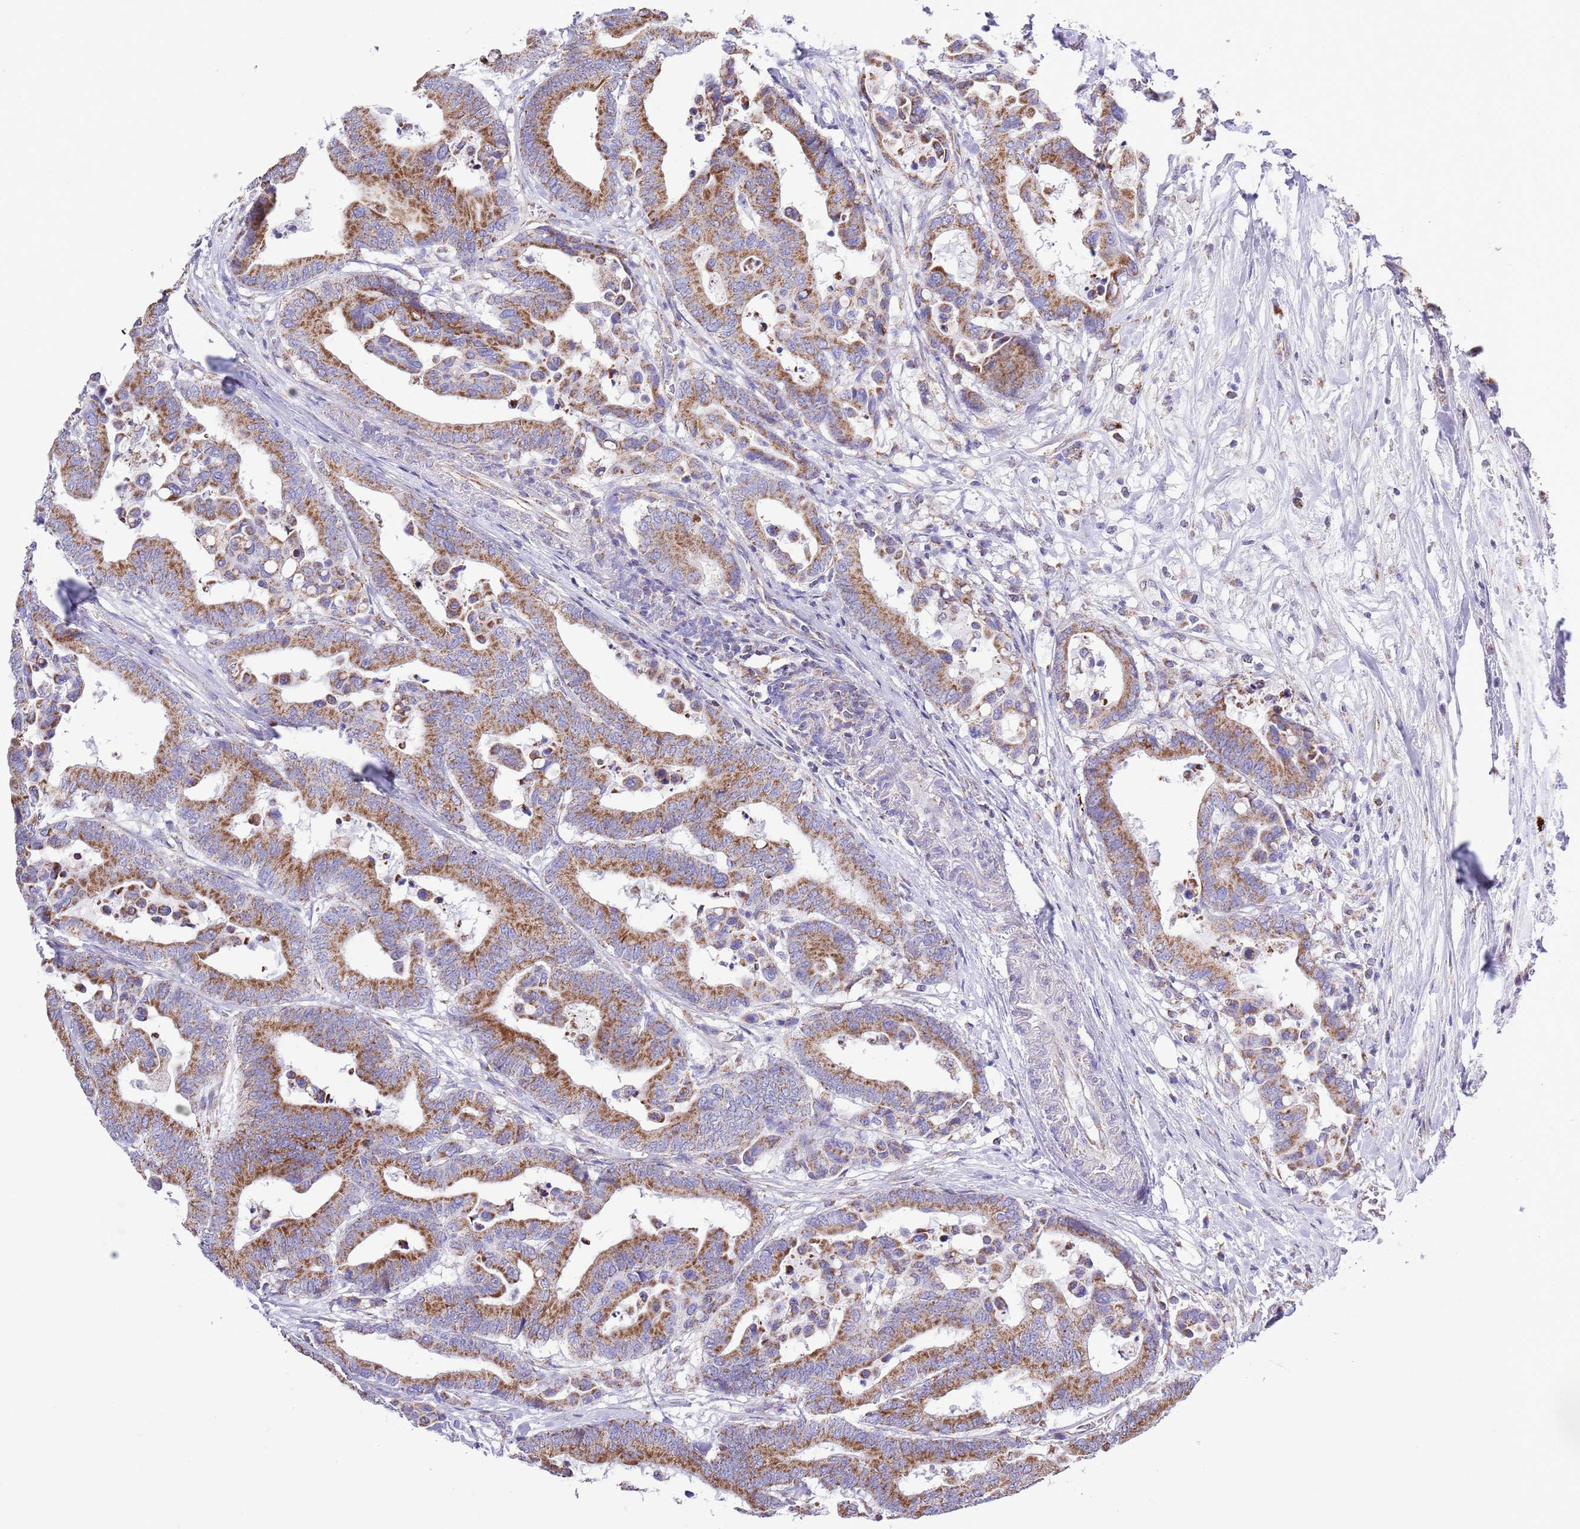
{"staining": {"intensity": "moderate", "quantity": ">75%", "location": "cytoplasmic/membranous"}, "tissue": "colorectal cancer", "cell_type": "Tumor cells", "image_type": "cancer", "snomed": [{"axis": "morphology", "description": "Normal tissue, NOS"}, {"axis": "morphology", "description": "Adenocarcinoma, NOS"}, {"axis": "topography", "description": "Colon"}], "caption": "Moderate cytoplasmic/membranous staining for a protein is appreciated in approximately >75% of tumor cells of colorectal cancer (adenocarcinoma) using immunohistochemistry (IHC).", "gene": "TEKTIP1", "patient": {"sex": "male", "age": 82}}